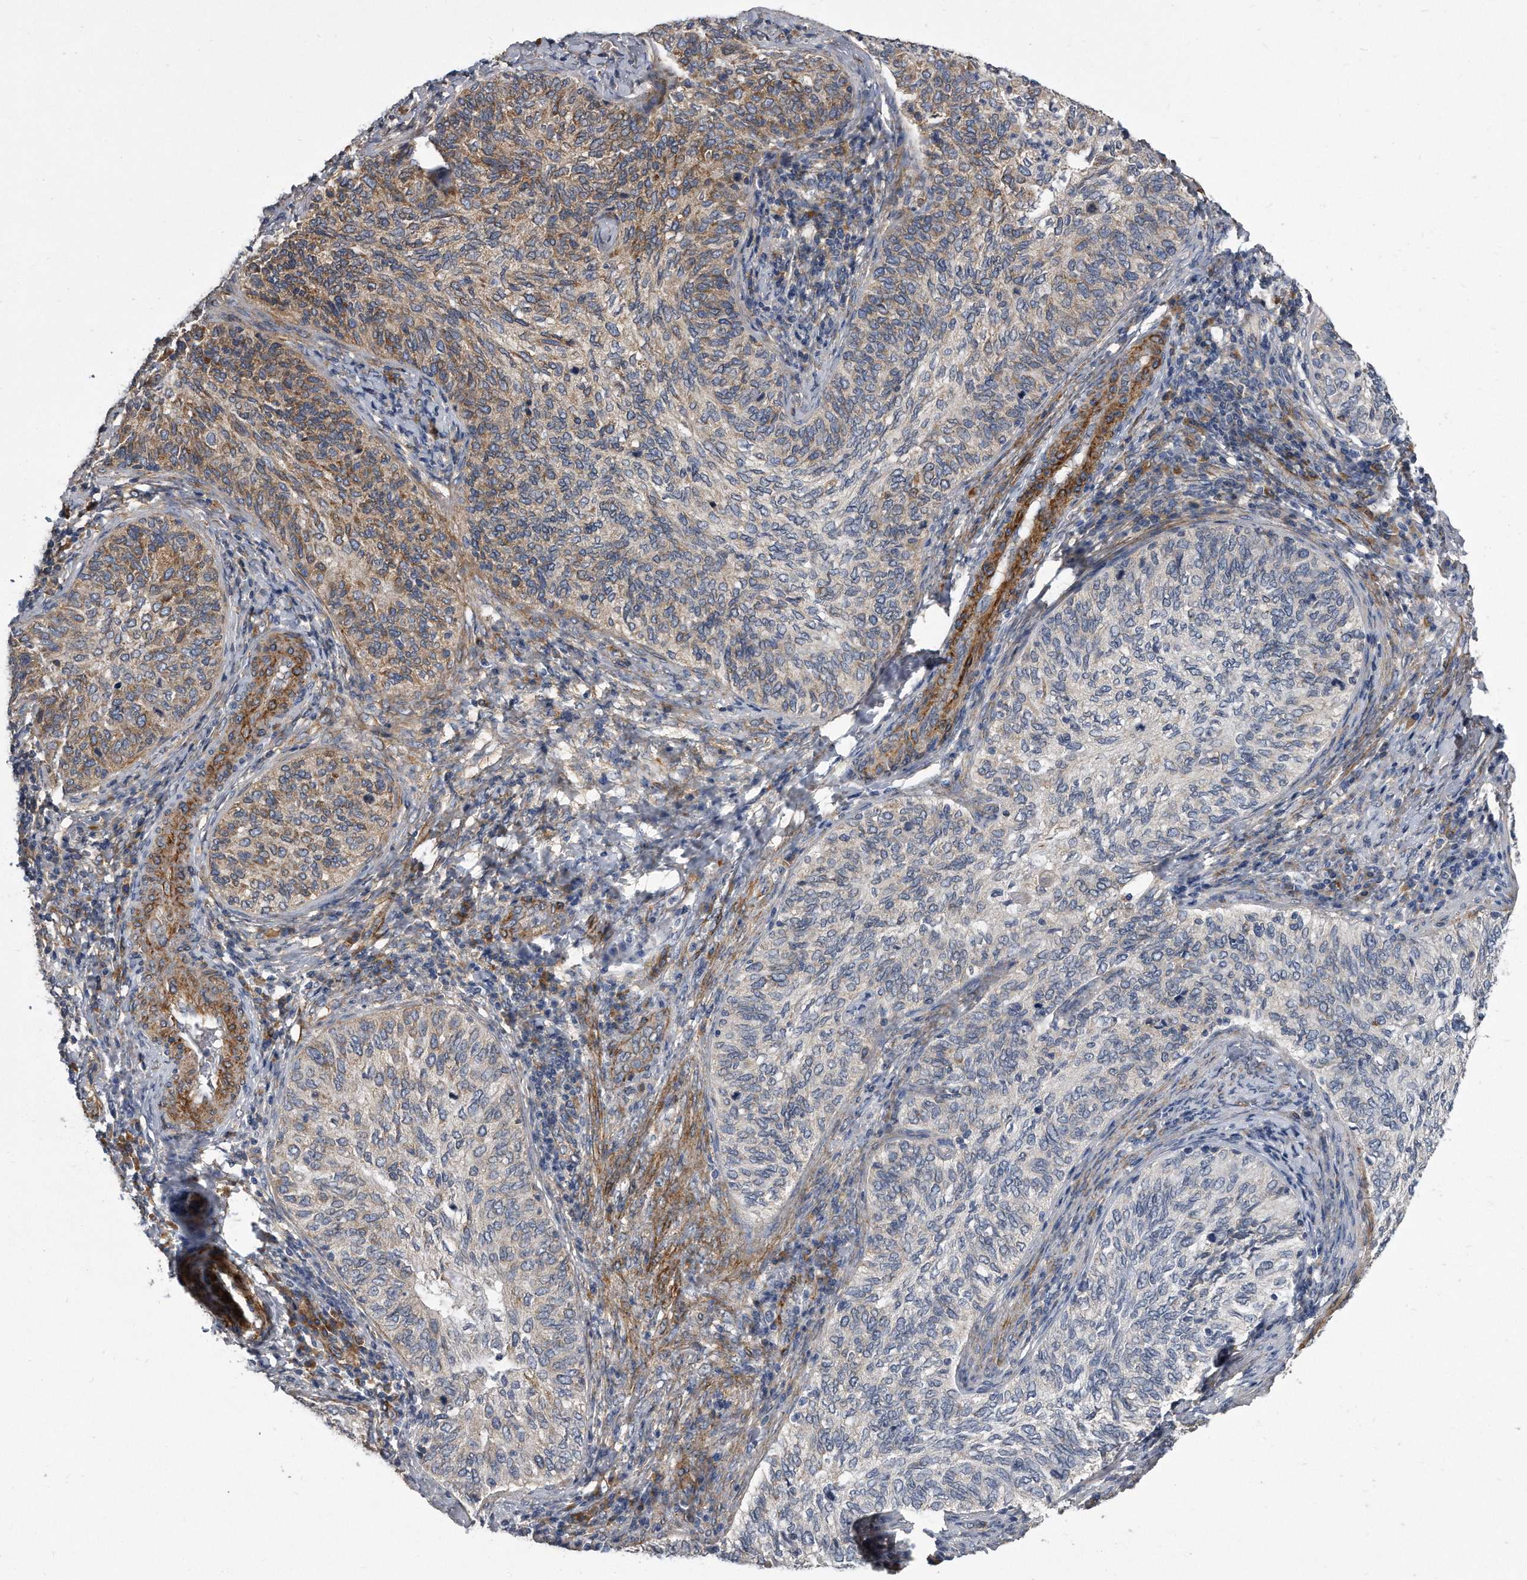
{"staining": {"intensity": "moderate", "quantity": "<25%", "location": "cytoplasmic/membranous"}, "tissue": "cervical cancer", "cell_type": "Tumor cells", "image_type": "cancer", "snomed": [{"axis": "morphology", "description": "Squamous cell carcinoma, NOS"}, {"axis": "topography", "description": "Cervix"}], "caption": "The immunohistochemical stain shows moderate cytoplasmic/membranous staining in tumor cells of cervical cancer (squamous cell carcinoma) tissue. The protein is shown in brown color, while the nuclei are stained blue.", "gene": "EIF2B4", "patient": {"sex": "female", "age": 30}}